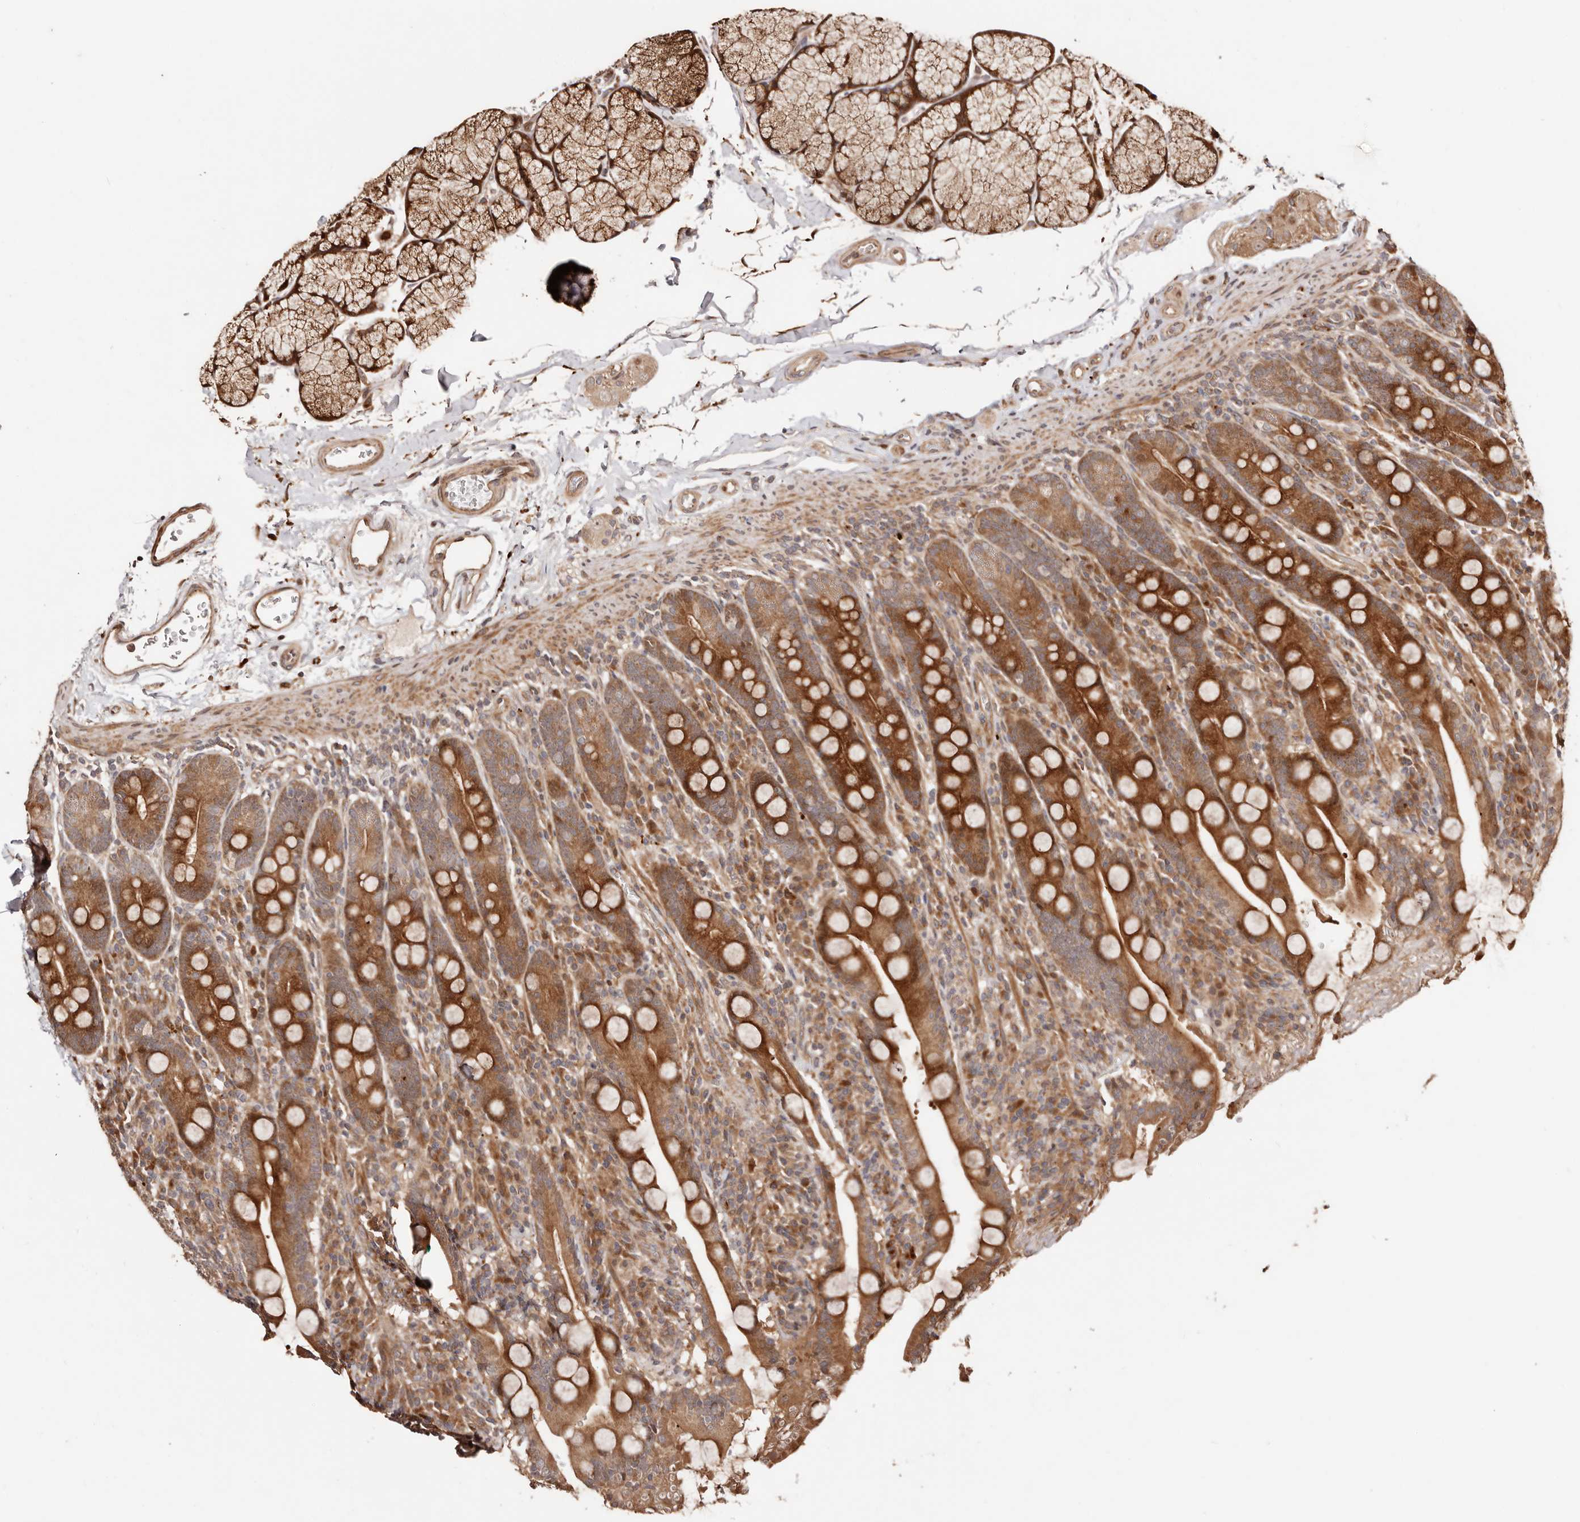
{"staining": {"intensity": "strong", "quantity": ">75%", "location": "cytoplasmic/membranous"}, "tissue": "duodenum", "cell_type": "Glandular cells", "image_type": "normal", "snomed": [{"axis": "morphology", "description": "Normal tissue, NOS"}, {"axis": "topography", "description": "Duodenum"}], "caption": "Duodenum stained for a protein displays strong cytoplasmic/membranous positivity in glandular cells. Using DAB (3,3'-diaminobenzidine) (brown) and hematoxylin (blue) stains, captured at high magnification using brightfield microscopy.", "gene": "PTPN22", "patient": {"sex": "male", "age": 35}}